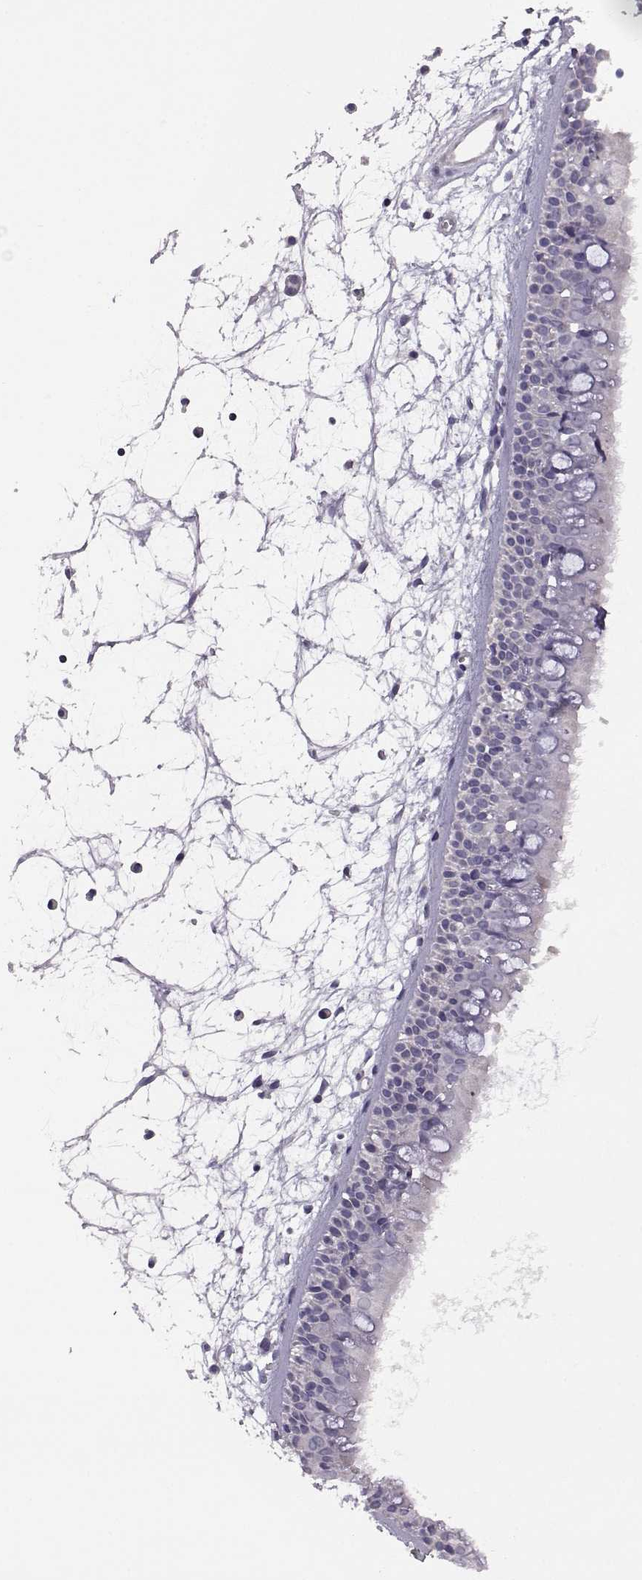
{"staining": {"intensity": "weak", "quantity": "<25%", "location": "cytoplasmic/membranous"}, "tissue": "nasopharynx", "cell_type": "Respiratory epithelial cells", "image_type": "normal", "snomed": [{"axis": "morphology", "description": "Normal tissue, NOS"}, {"axis": "topography", "description": "Nasopharynx"}], "caption": "An immunohistochemistry image of normal nasopharynx is shown. There is no staining in respiratory epithelial cells of nasopharynx. The staining was performed using DAB (3,3'-diaminobenzidine) to visualize the protein expression in brown, while the nuclei were stained in blue with hematoxylin (Magnification: 20x).", "gene": "DDC", "patient": {"sex": "female", "age": 68}}